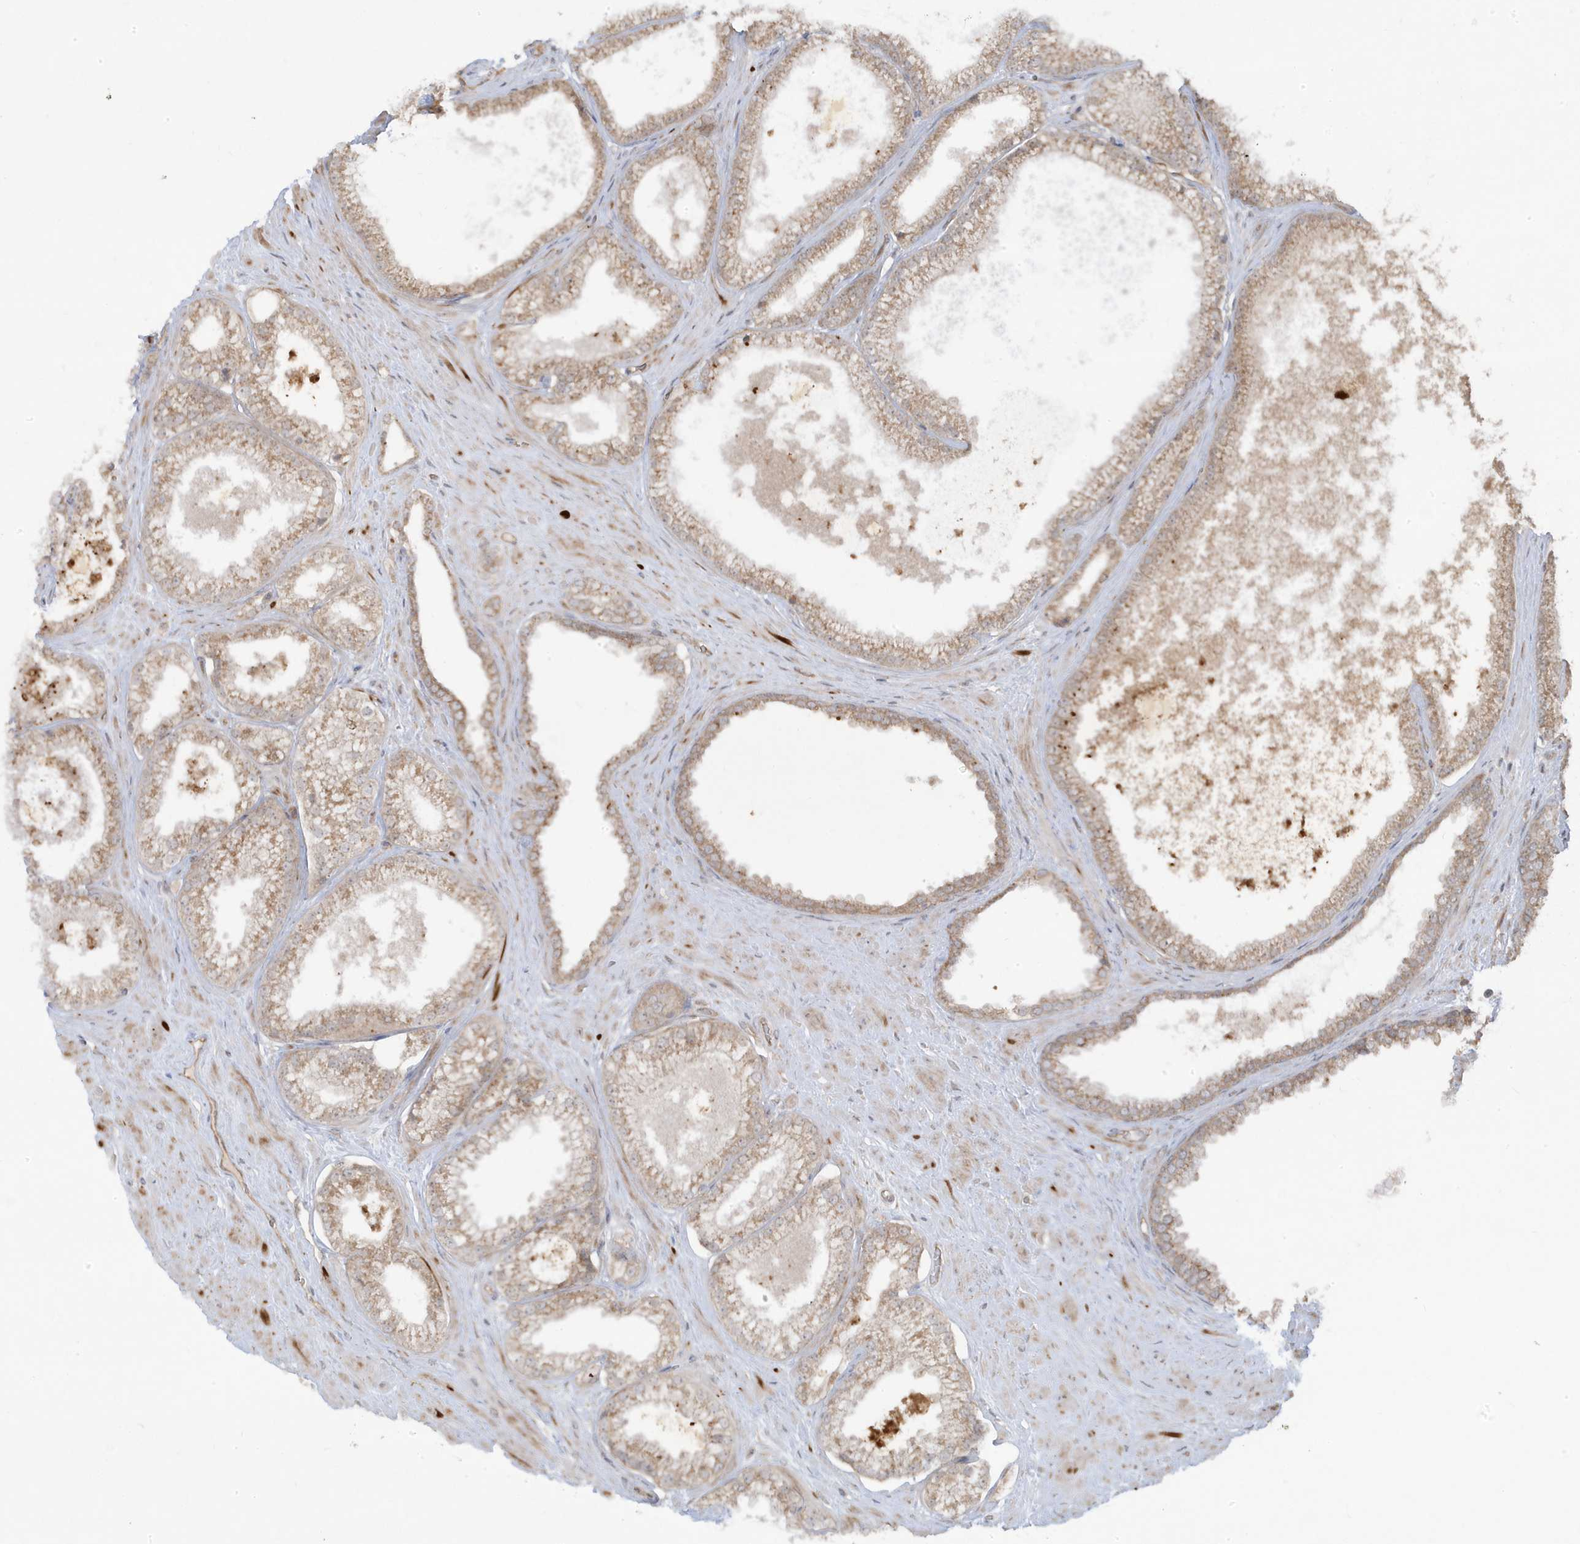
{"staining": {"intensity": "moderate", "quantity": ">75%", "location": "cytoplasmic/membranous"}, "tissue": "prostate cancer", "cell_type": "Tumor cells", "image_type": "cancer", "snomed": [{"axis": "morphology", "description": "Adenocarcinoma, Low grade"}, {"axis": "topography", "description": "Prostate"}], "caption": "Immunohistochemistry (IHC) staining of prostate low-grade adenocarcinoma, which demonstrates medium levels of moderate cytoplasmic/membranous positivity in approximately >75% of tumor cells indicating moderate cytoplasmic/membranous protein staining. The staining was performed using DAB (brown) for protein detection and nuclei were counterstained in hematoxylin (blue).", "gene": "DNAJC12", "patient": {"sex": "male", "age": 62}}